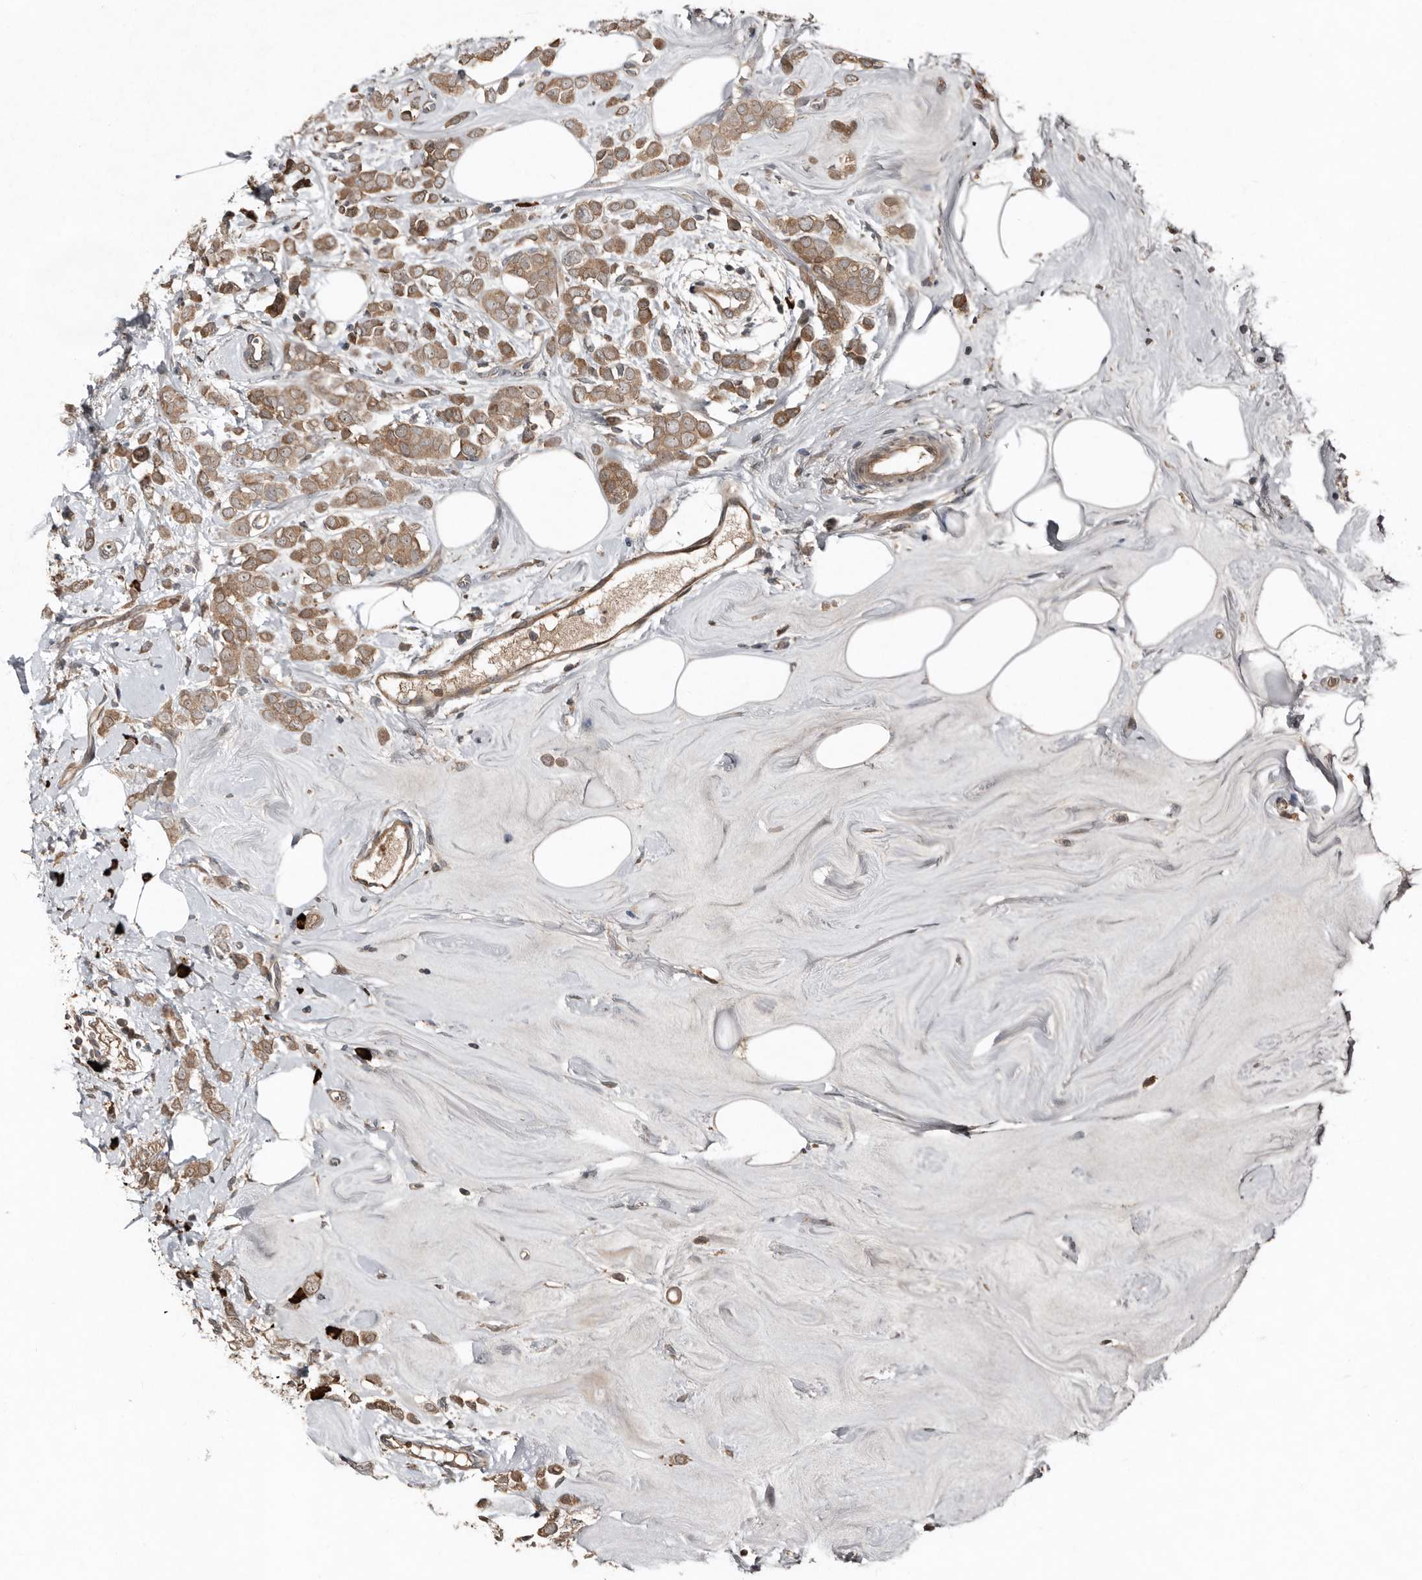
{"staining": {"intensity": "moderate", "quantity": ">75%", "location": "cytoplasmic/membranous"}, "tissue": "breast cancer", "cell_type": "Tumor cells", "image_type": "cancer", "snomed": [{"axis": "morphology", "description": "Lobular carcinoma"}, {"axis": "topography", "description": "Breast"}], "caption": "Brown immunohistochemical staining in human breast cancer (lobular carcinoma) reveals moderate cytoplasmic/membranous staining in approximately >75% of tumor cells.", "gene": "TEAD3", "patient": {"sex": "female", "age": 47}}